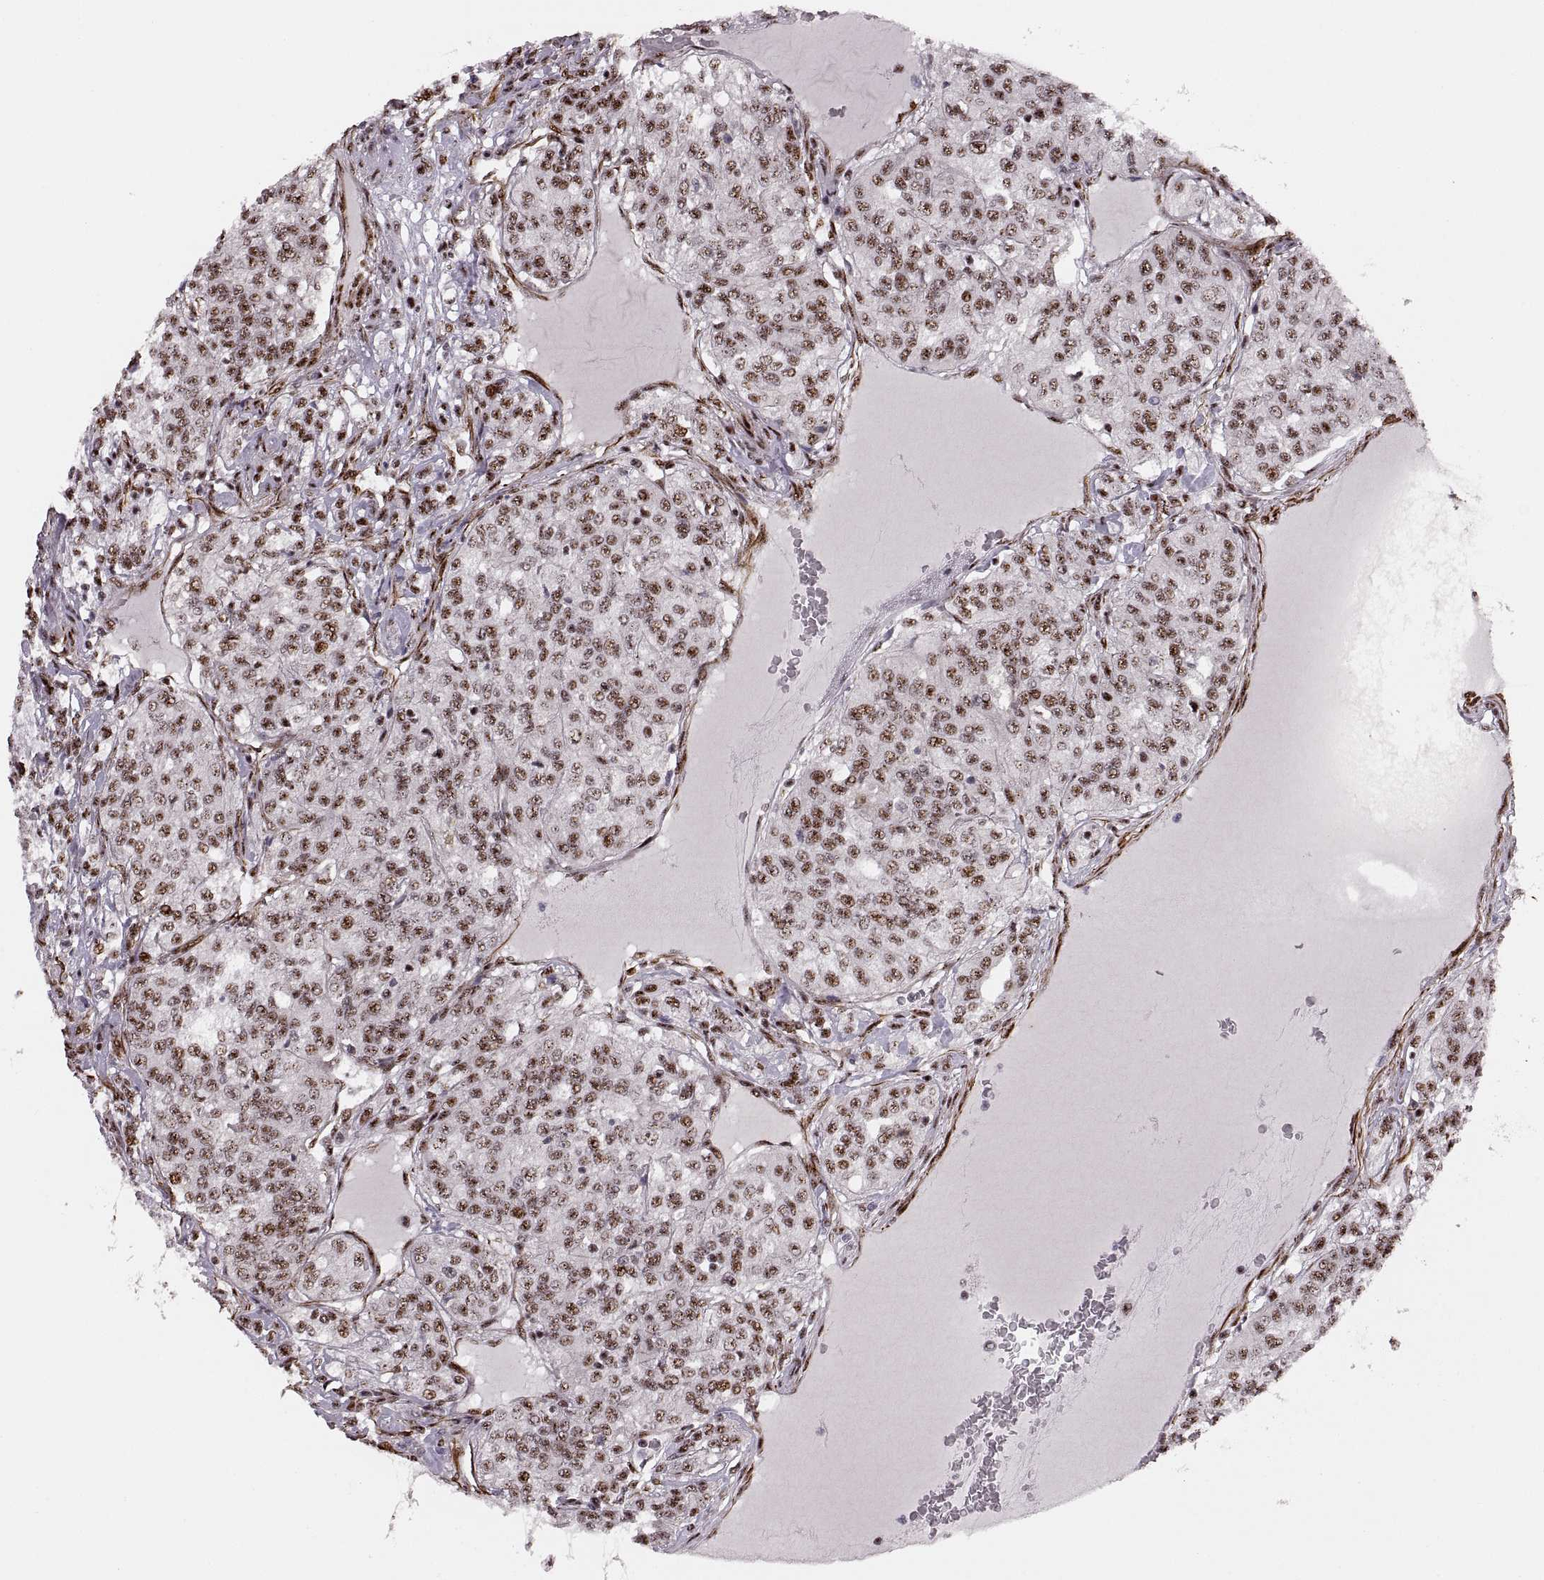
{"staining": {"intensity": "moderate", "quantity": "25%-75%", "location": "nuclear"}, "tissue": "renal cancer", "cell_type": "Tumor cells", "image_type": "cancer", "snomed": [{"axis": "morphology", "description": "Adenocarcinoma, NOS"}, {"axis": "topography", "description": "Kidney"}], "caption": "A photomicrograph of renal cancer (adenocarcinoma) stained for a protein reveals moderate nuclear brown staining in tumor cells.", "gene": "ZCCHC17", "patient": {"sex": "female", "age": 63}}